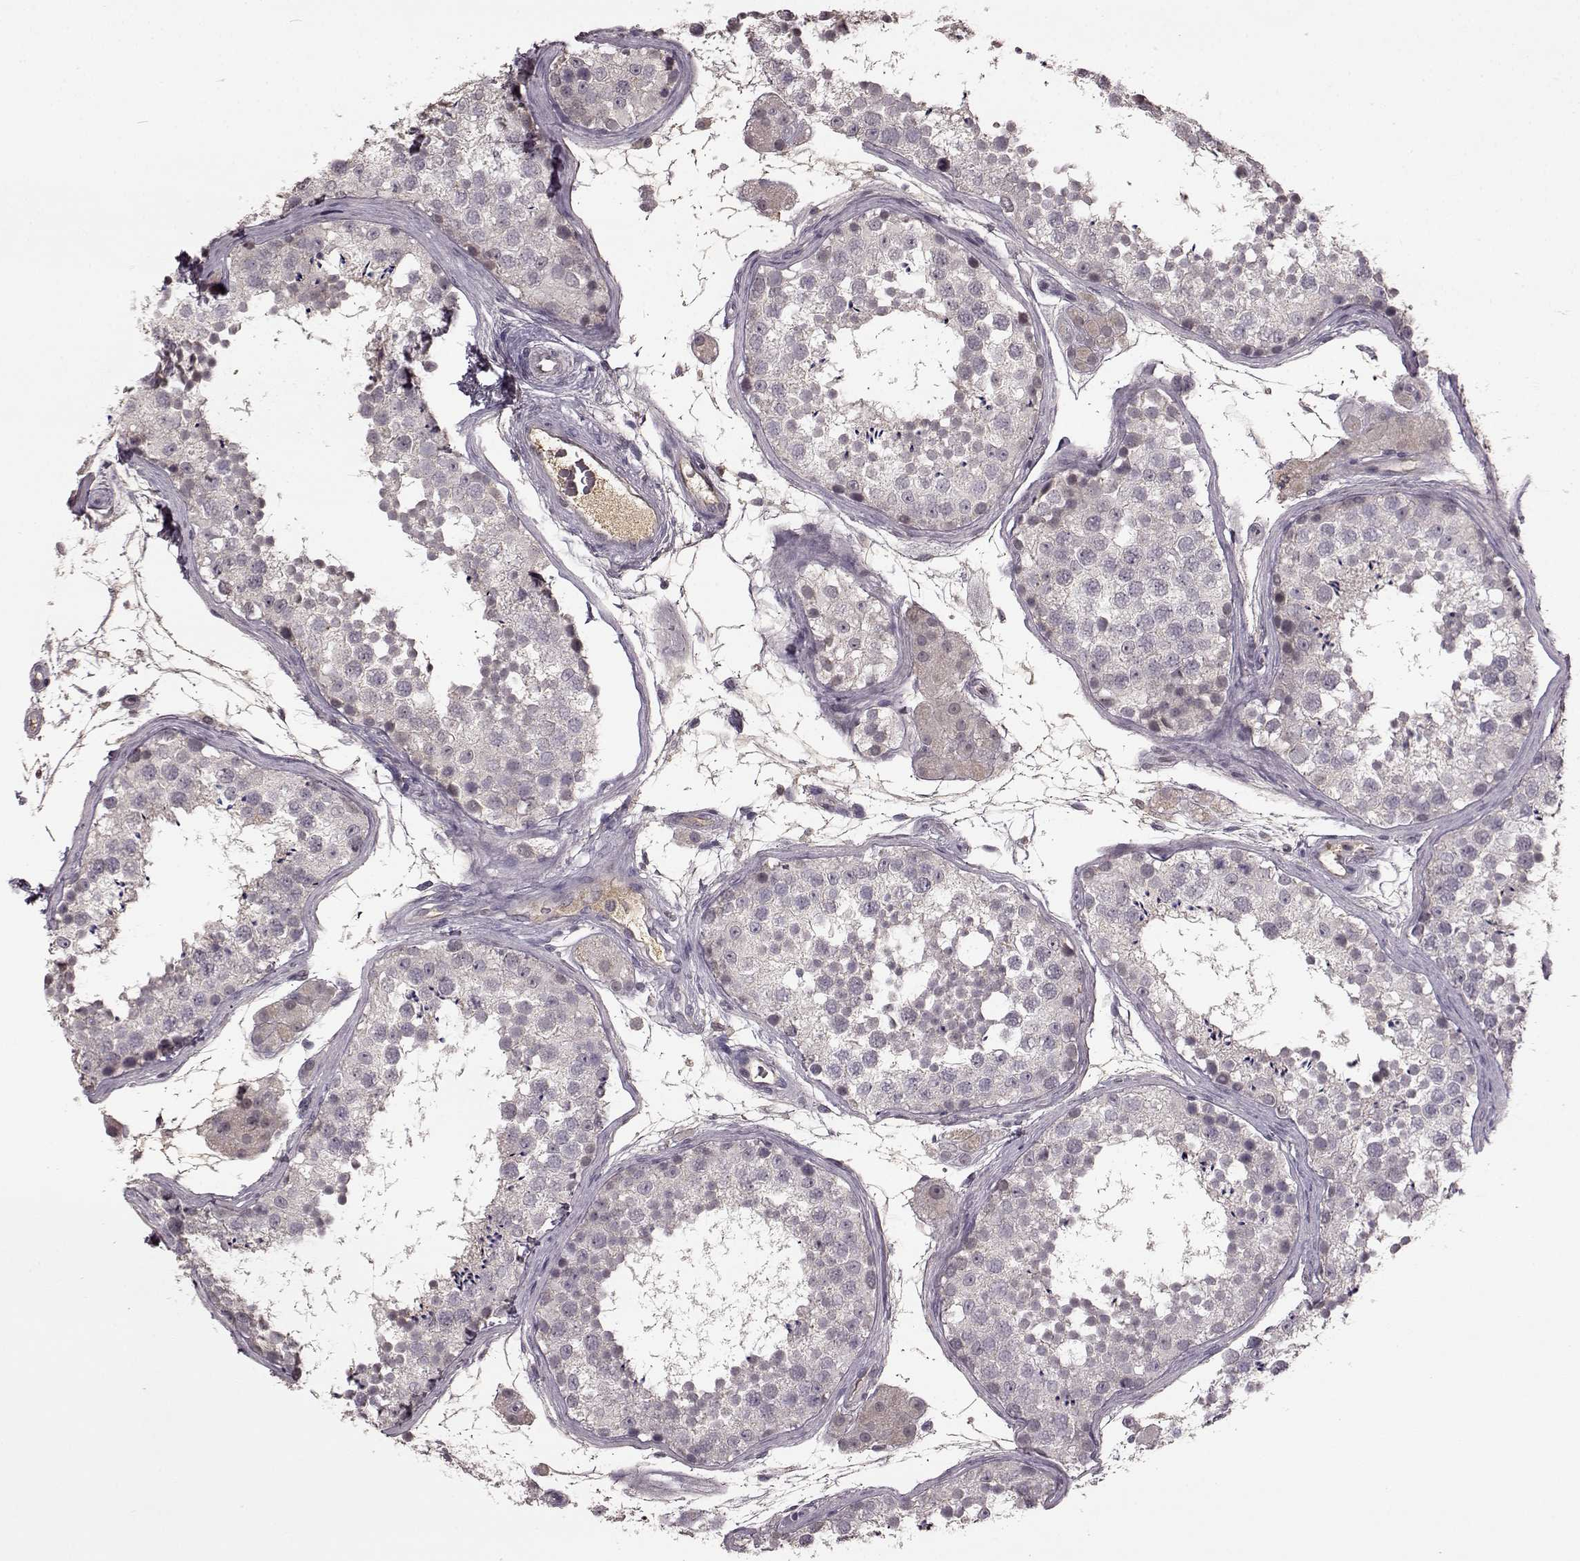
{"staining": {"intensity": "negative", "quantity": "none", "location": "none"}, "tissue": "testis", "cell_type": "Cells in seminiferous ducts", "image_type": "normal", "snomed": [{"axis": "morphology", "description": "Normal tissue, NOS"}, {"axis": "topography", "description": "Testis"}], "caption": "A high-resolution micrograph shows immunohistochemistry (IHC) staining of unremarkable testis, which reveals no significant staining in cells in seminiferous ducts.", "gene": "NRL", "patient": {"sex": "male", "age": 41}}